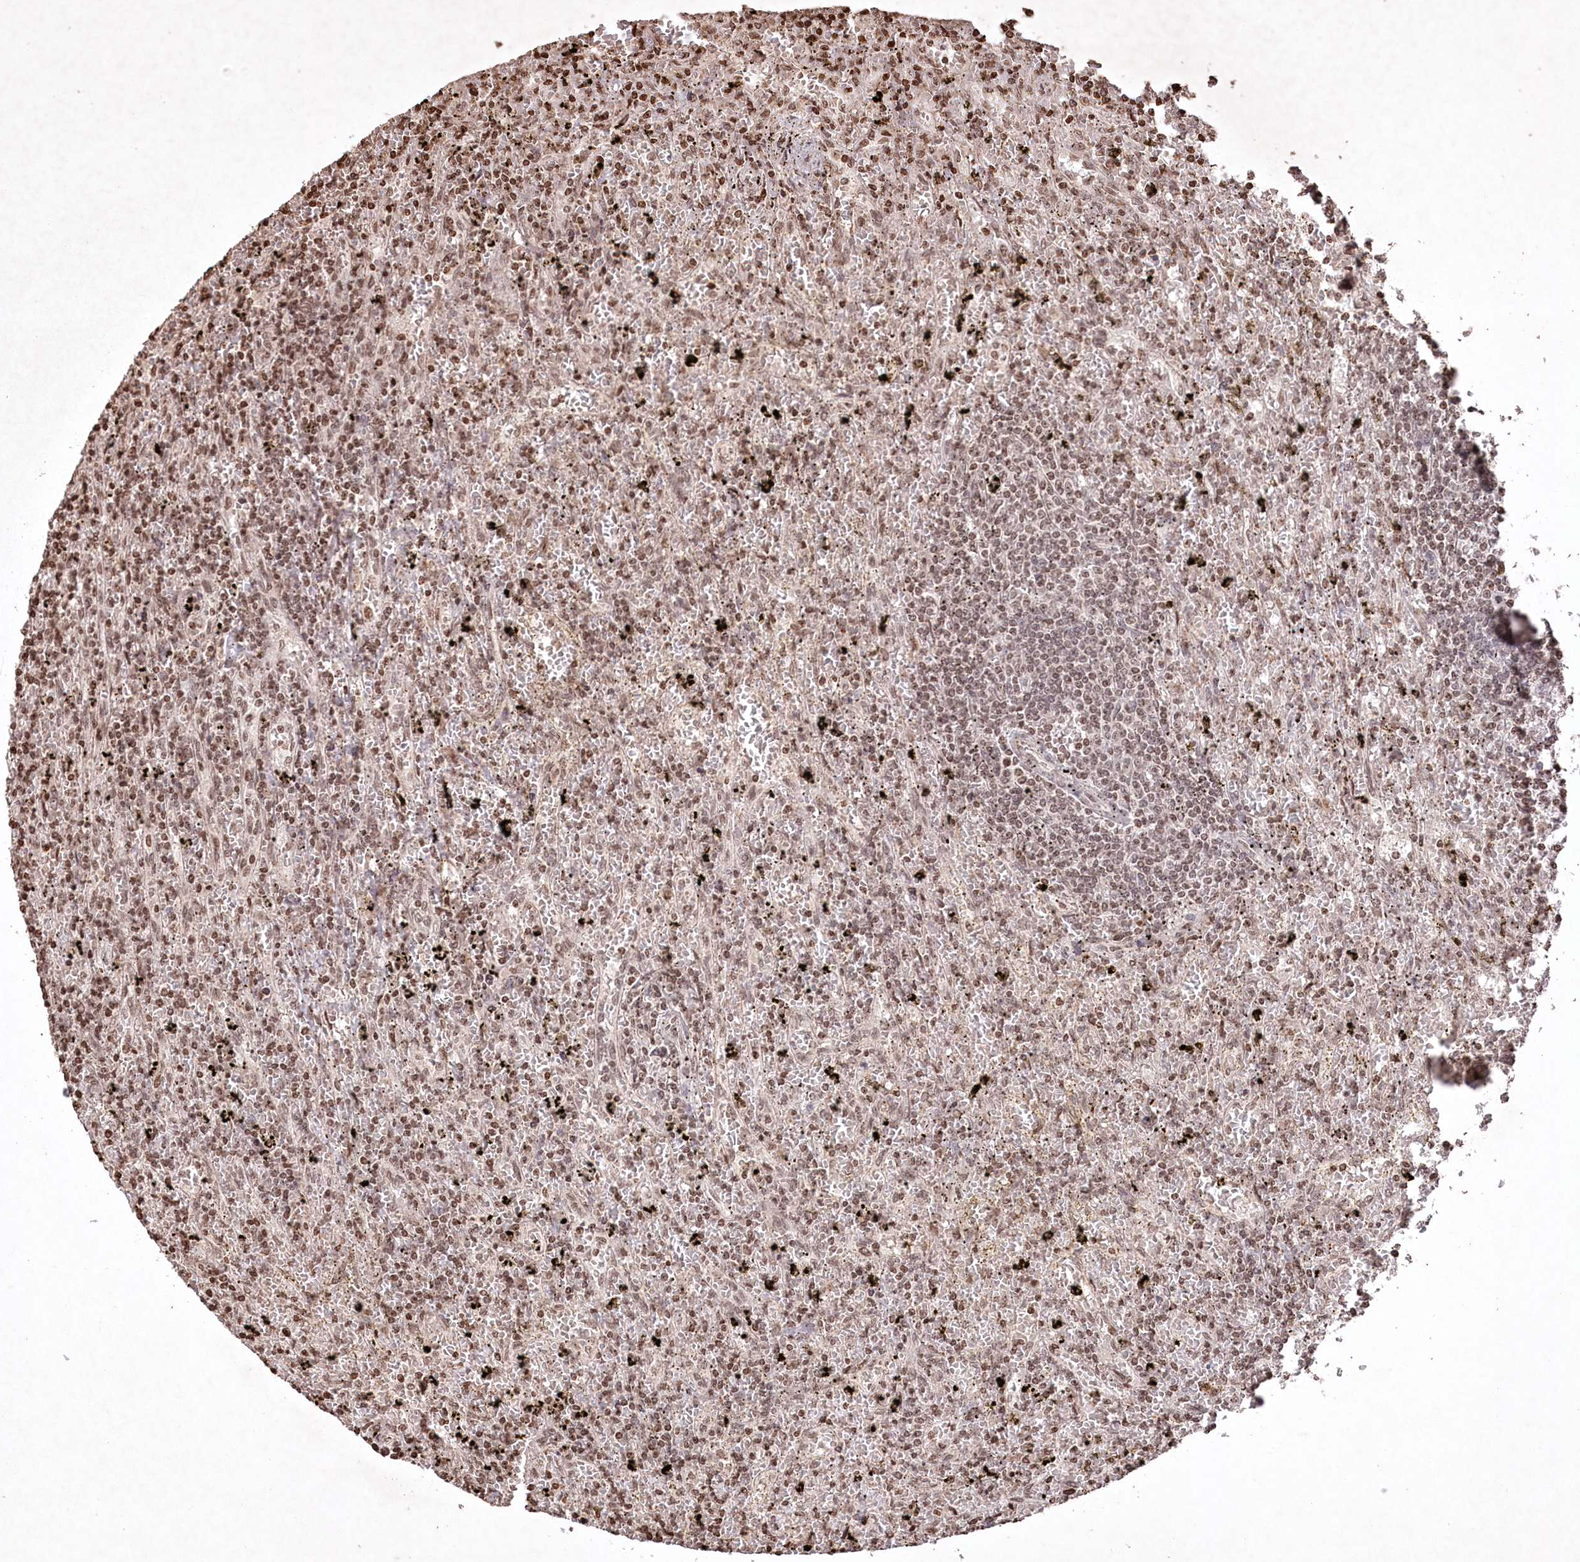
{"staining": {"intensity": "moderate", "quantity": ">75%", "location": "nuclear"}, "tissue": "lymphoma", "cell_type": "Tumor cells", "image_type": "cancer", "snomed": [{"axis": "morphology", "description": "Malignant lymphoma, non-Hodgkin's type, Low grade"}, {"axis": "topography", "description": "Spleen"}], "caption": "IHC (DAB) staining of human lymphoma exhibits moderate nuclear protein staining in approximately >75% of tumor cells.", "gene": "CCSER2", "patient": {"sex": "male", "age": 76}}